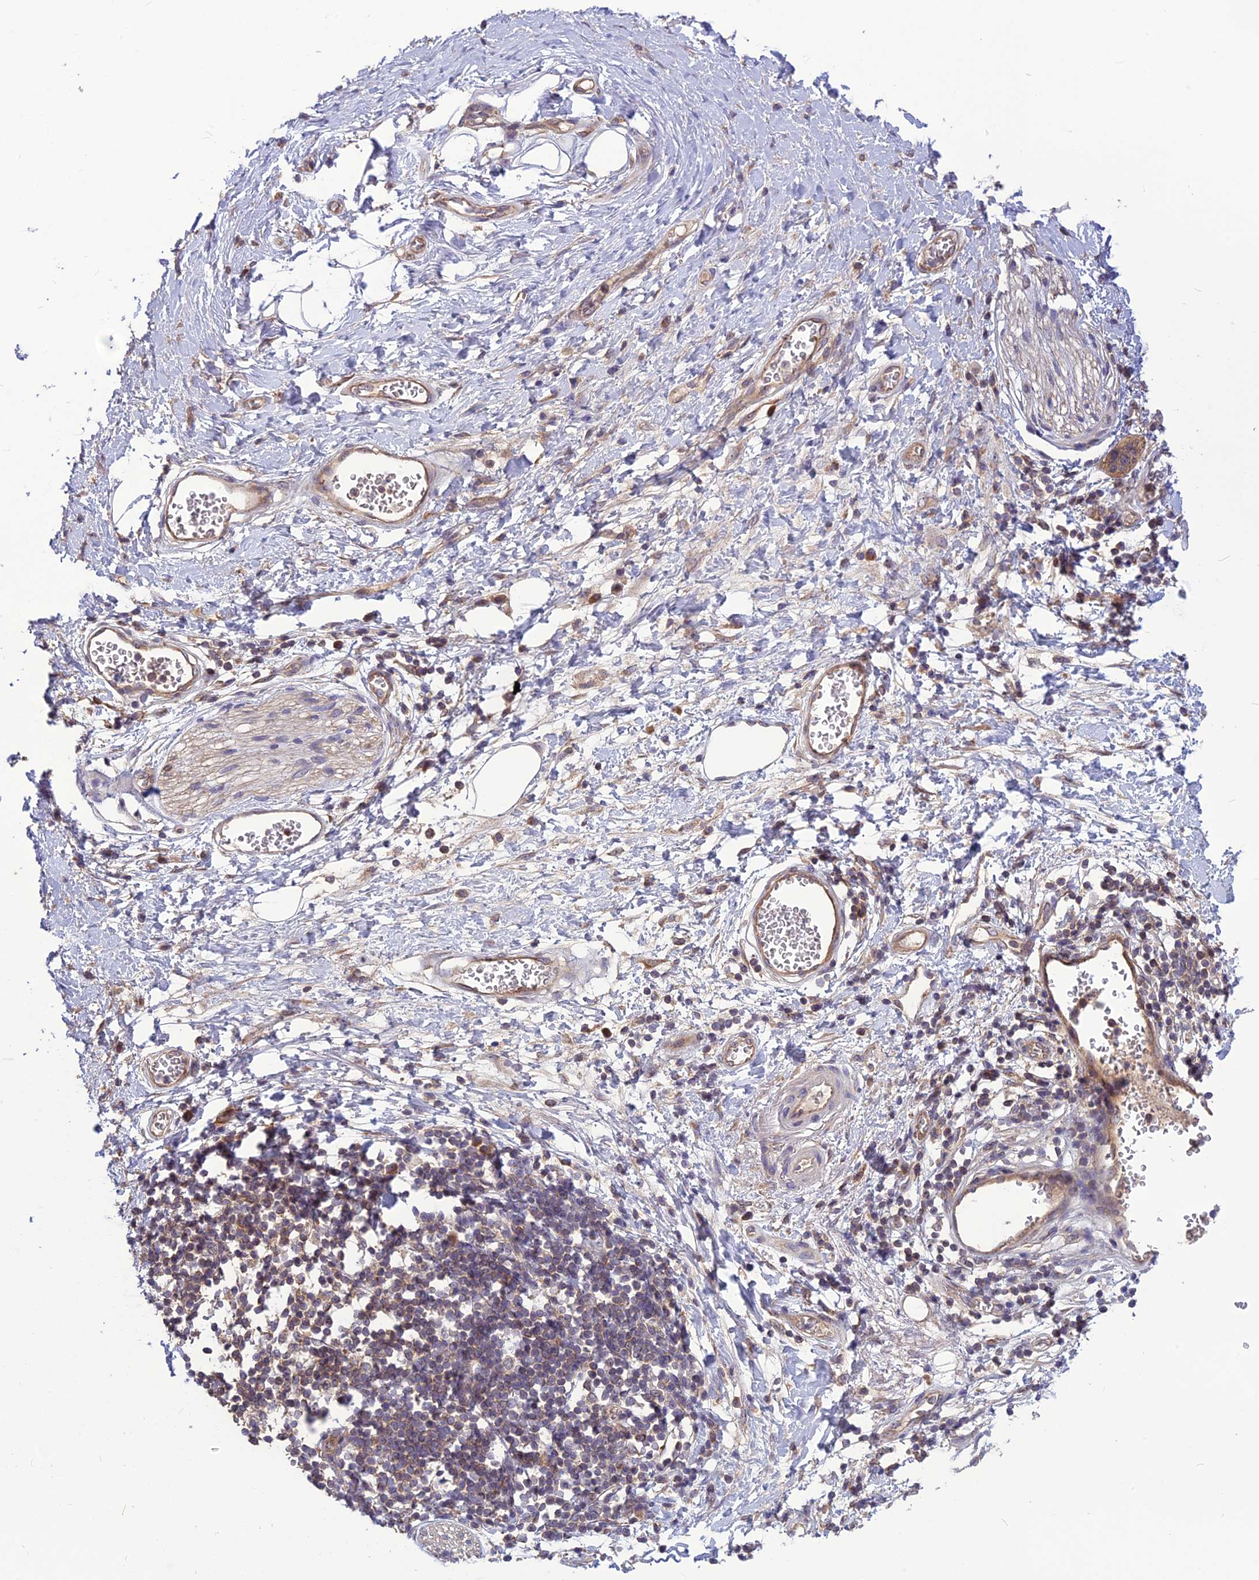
{"staining": {"intensity": "negative", "quantity": "none", "location": "none"}, "tissue": "adipose tissue", "cell_type": "Adipocytes", "image_type": "normal", "snomed": [{"axis": "morphology", "description": "Normal tissue, NOS"}, {"axis": "morphology", "description": "Adenocarcinoma, NOS"}, {"axis": "topography", "description": "Duodenum"}, {"axis": "topography", "description": "Peripheral nerve tissue"}], "caption": "Protein analysis of unremarkable adipose tissue shows no significant expression in adipocytes.", "gene": "PSMF1", "patient": {"sex": "female", "age": 60}}